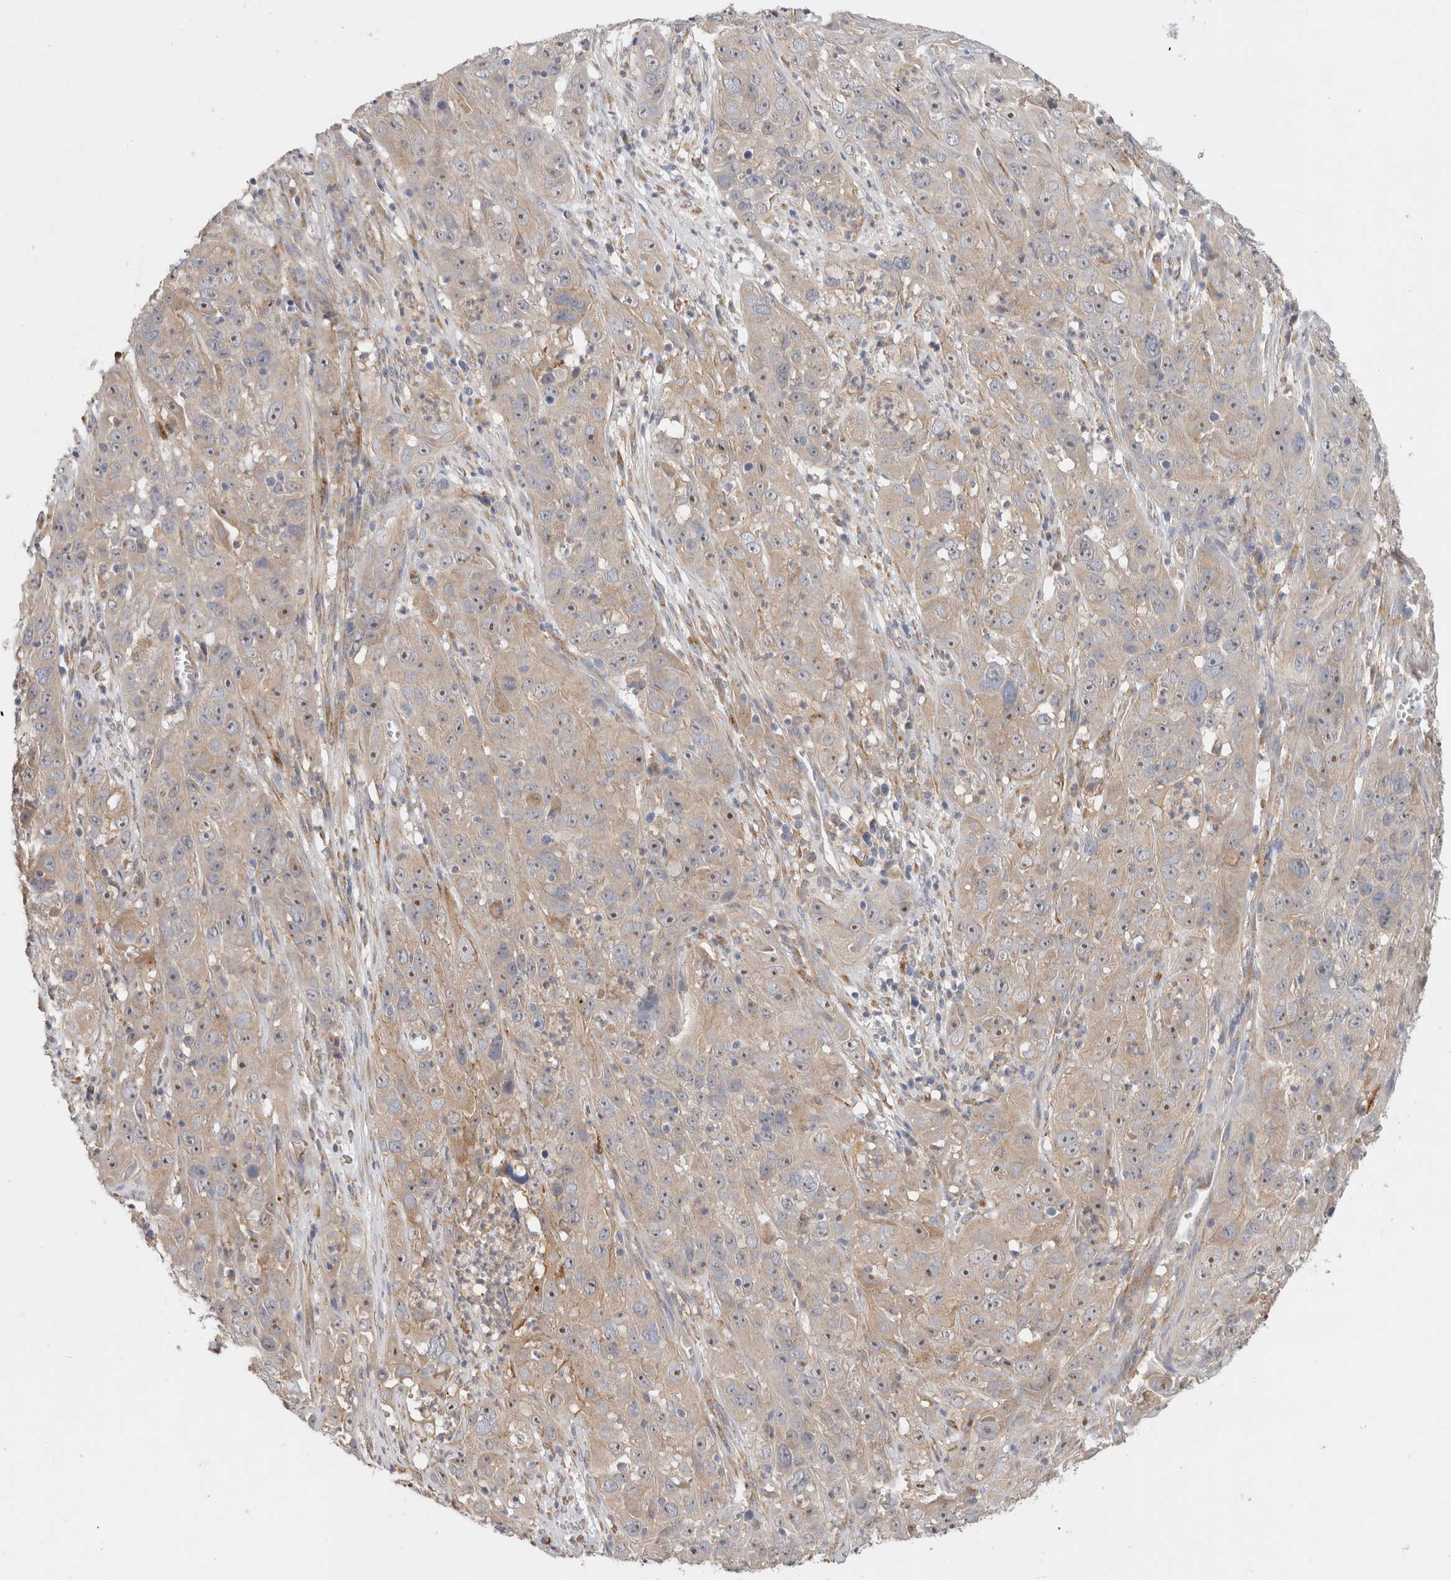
{"staining": {"intensity": "moderate", "quantity": "25%-75%", "location": "nuclear"}, "tissue": "cervical cancer", "cell_type": "Tumor cells", "image_type": "cancer", "snomed": [{"axis": "morphology", "description": "Squamous cell carcinoma, NOS"}, {"axis": "topography", "description": "Cervix"}], "caption": "A histopathology image of human squamous cell carcinoma (cervical) stained for a protein displays moderate nuclear brown staining in tumor cells.", "gene": "SGK3", "patient": {"sex": "female", "age": 32}}